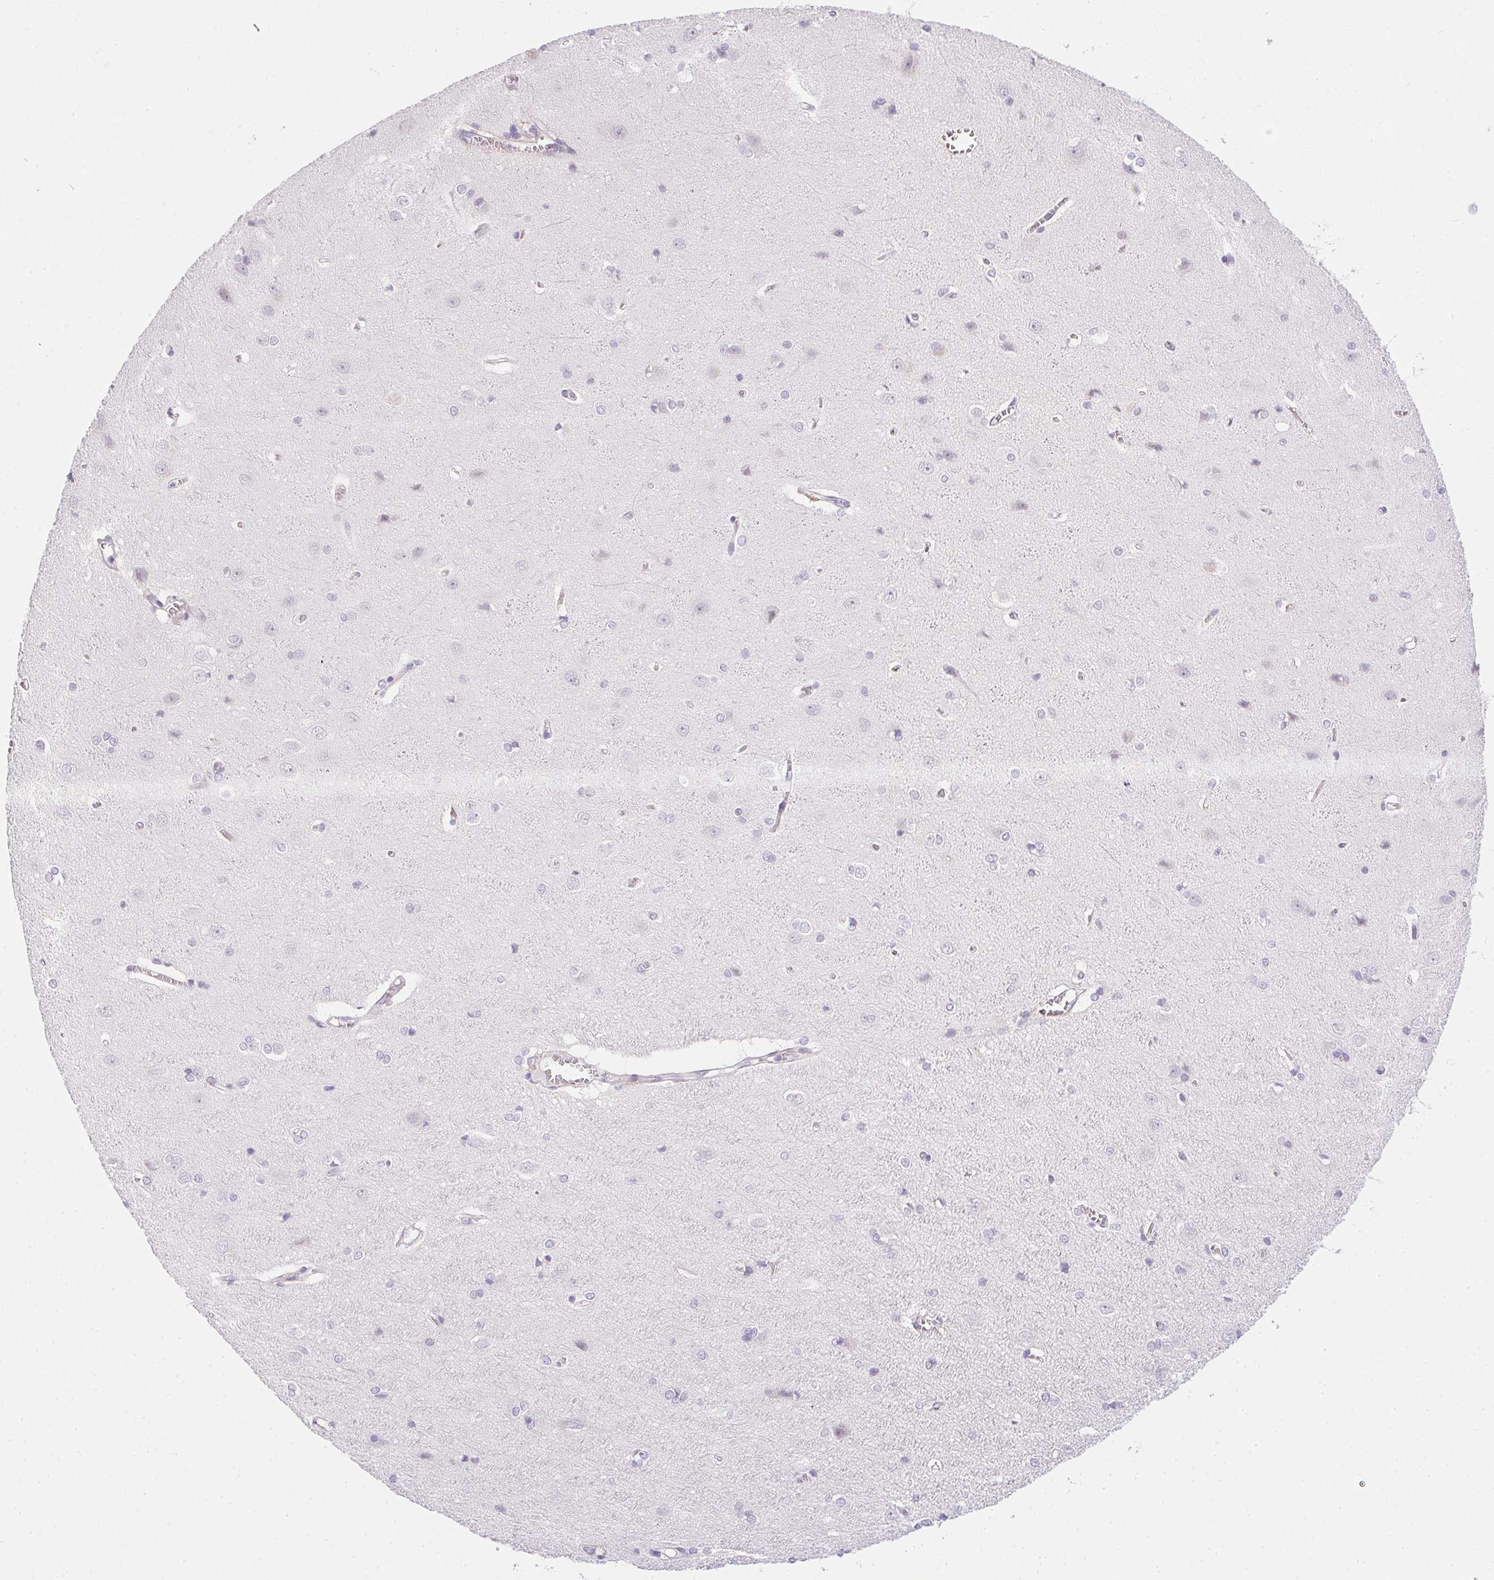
{"staining": {"intensity": "negative", "quantity": "none", "location": "none"}, "tissue": "cerebral cortex", "cell_type": "Endothelial cells", "image_type": "normal", "snomed": [{"axis": "morphology", "description": "Normal tissue, NOS"}, {"axis": "topography", "description": "Cerebral cortex"}], "caption": "This is a histopathology image of IHC staining of normal cerebral cortex, which shows no expression in endothelial cells. The staining is performed using DAB (3,3'-diaminobenzidine) brown chromogen with nuclei counter-stained in using hematoxylin.", "gene": "PRL", "patient": {"sex": "male", "age": 37}}